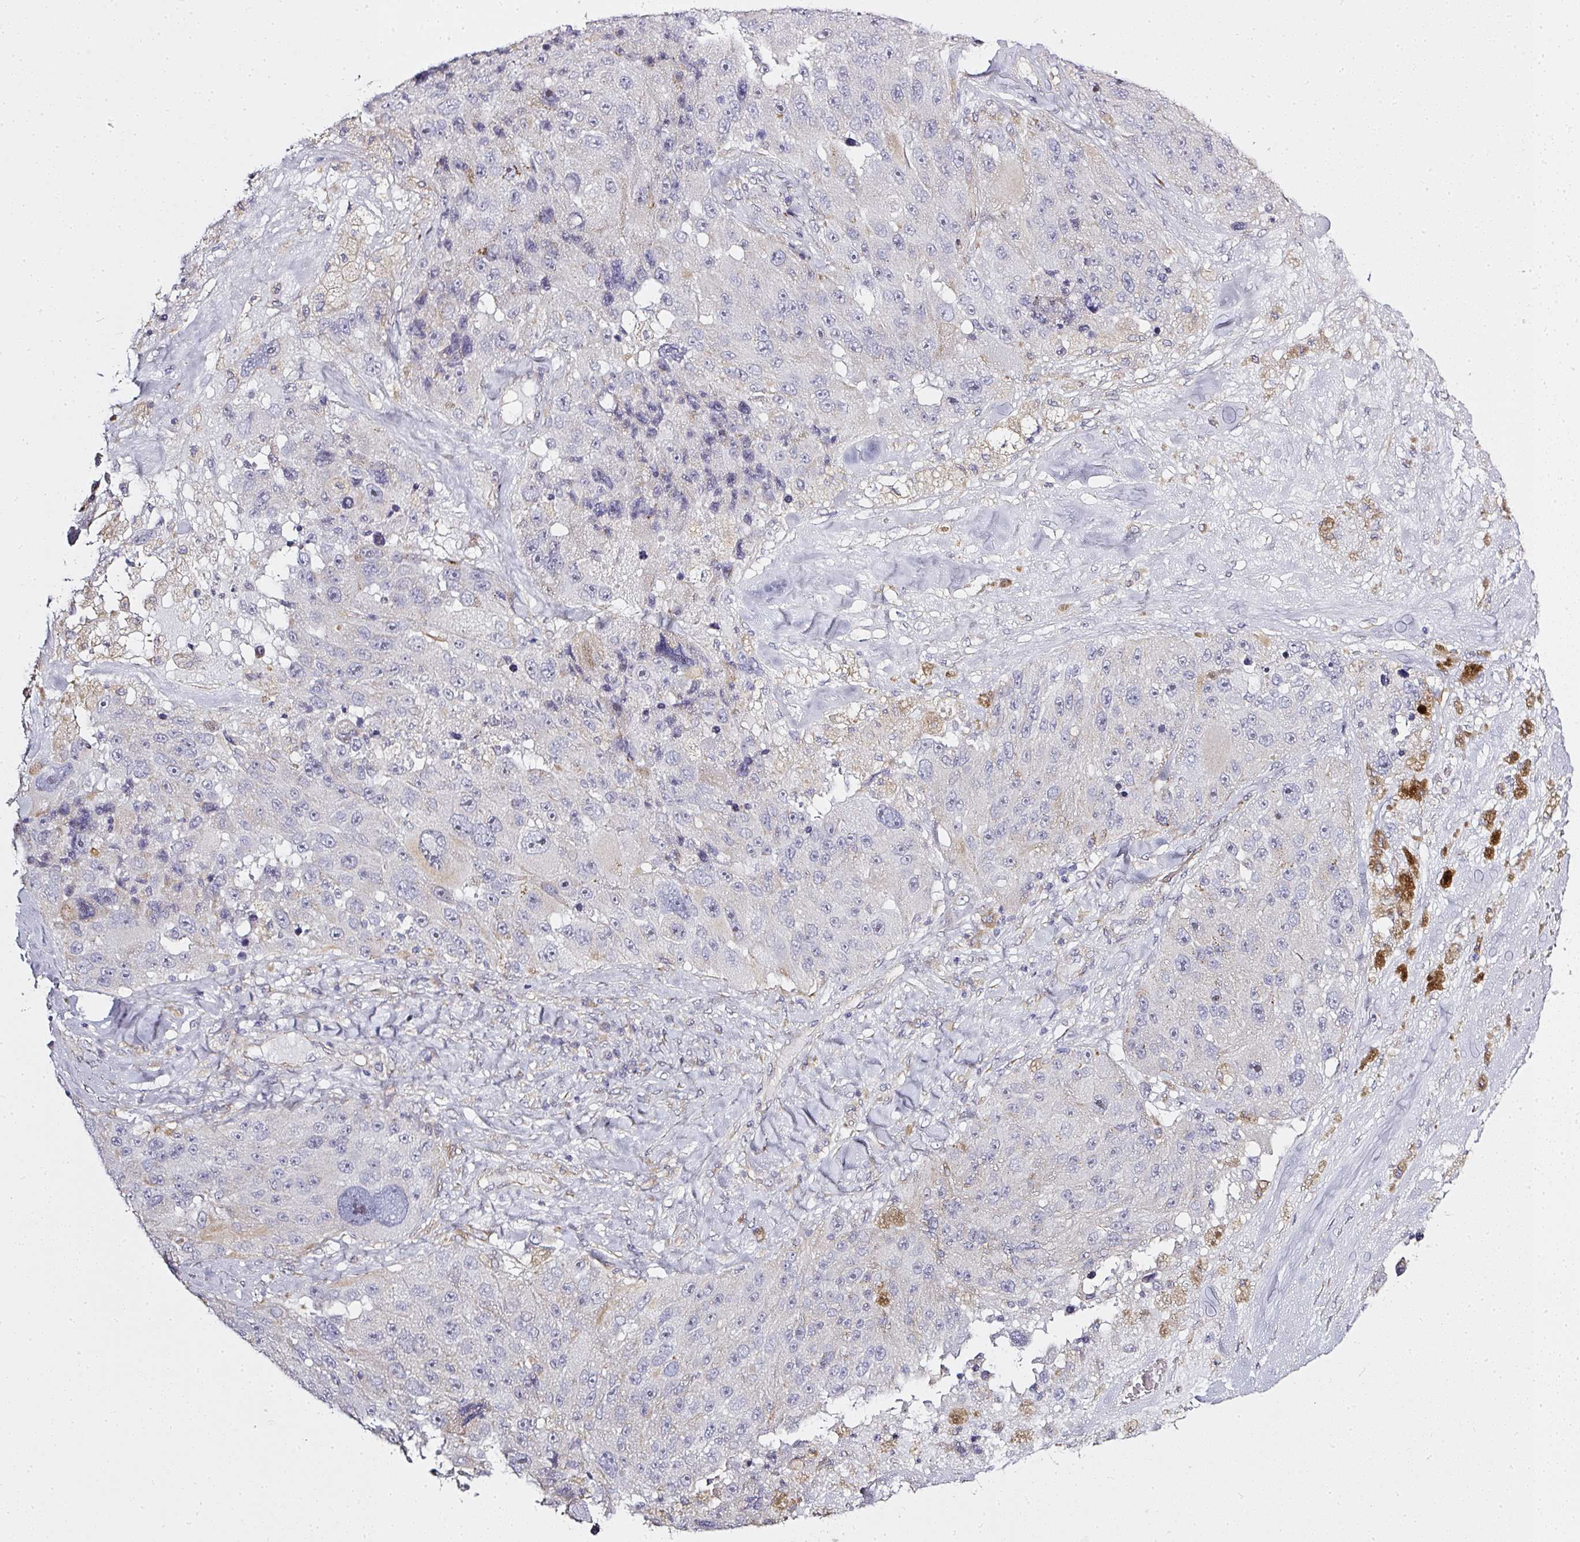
{"staining": {"intensity": "negative", "quantity": "none", "location": "none"}, "tissue": "melanoma", "cell_type": "Tumor cells", "image_type": "cancer", "snomed": [{"axis": "morphology", "description": "Malignant melanoma, Metastatic site"}, {"axis": "topography", "description": "Lymph node"}], "caption": "DAB immunohistochemical staining of melanoma shows no significant positivity in tumor cells.", "gene": "ATP8B2", "patient": {"sex": "male", "age": 62}}